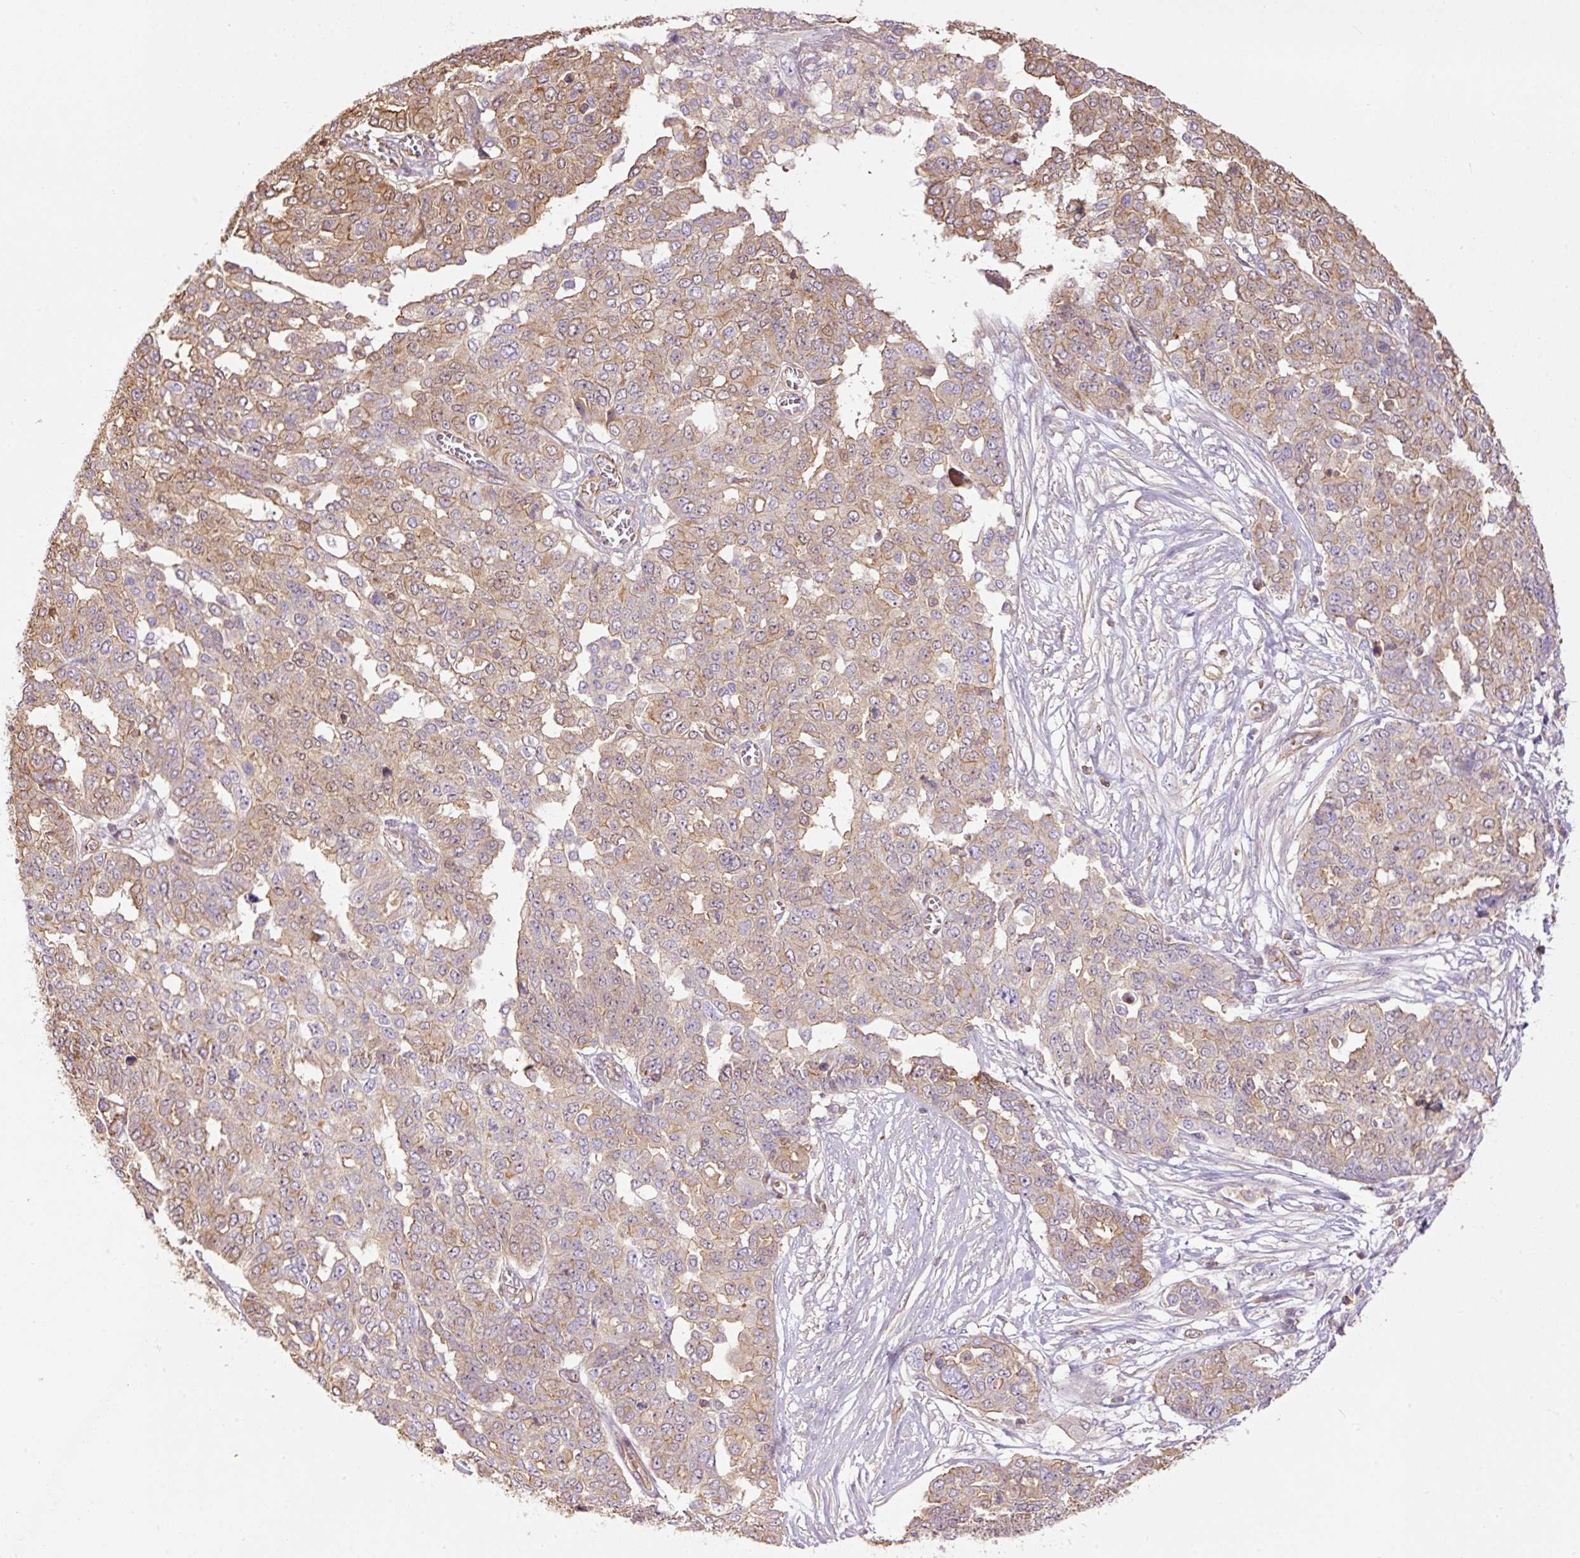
{"staining": {"intensity": "weak", "quantity": "25%-75%", "location": "cytoplasmic/membranous"}, "tissue": "ovarian cancer", "cell_type": "Tumor cells", "image_type": "cancer", "snomed": [{"axis": "morphology", "description": "Cystadenocarcinoma, serous, NOS"}, {"axis": "topography", "description": "Soft tissue"}, {"axis": "topography", "description": "Ovary"}], "caption": "A photomicrograph of serous cystadenocarcinoma (ovarian) stained for a protein exhibits weak cytoplasmic/membranous brown staining in tumor cells.", "gene": "PPP1R1B", "patient": {"sex": "female", "age": 57}}